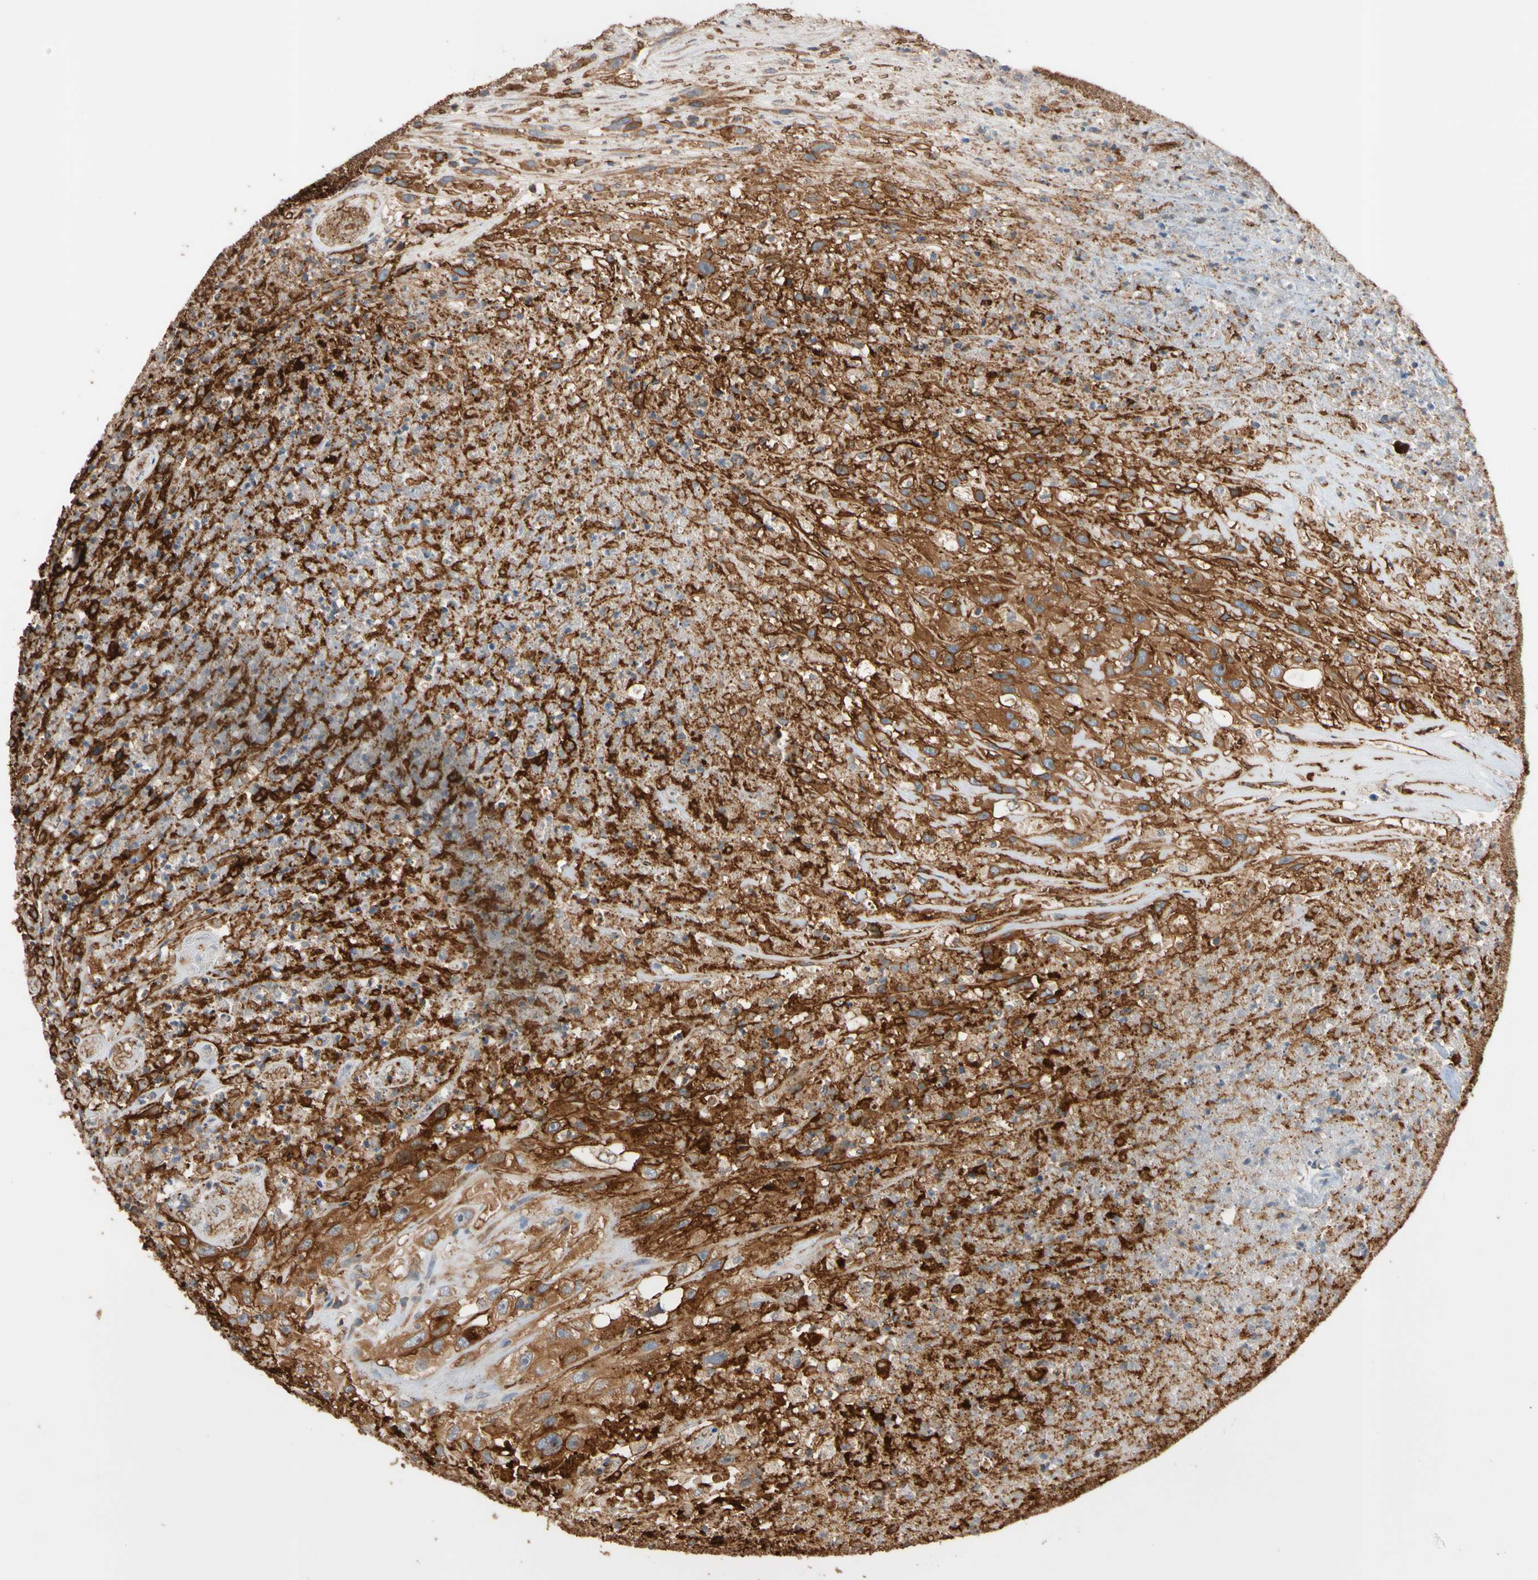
{"staining": {"intensity": "strong", "quantity": ">75%", "location": "cytoplasmic/membranous"}, "tissue": "urothelial cancer", "cell_type": "Tumor cells", "image_type": "cancer", "snomed": [{"axis": "morphology", "description": "Urothelial carcinoma, High grade"}, {"axis": "topography", "description": "Urinary bladder"}], "caption": "Immunohistochemical staining of high-grade urothelial carcinoma shows strong cytoplasmic/membranous protein expression in approximately >75% of tumor cells.", "gene": "RIOK2", "patient": {"sex": "male", "age": 66}}